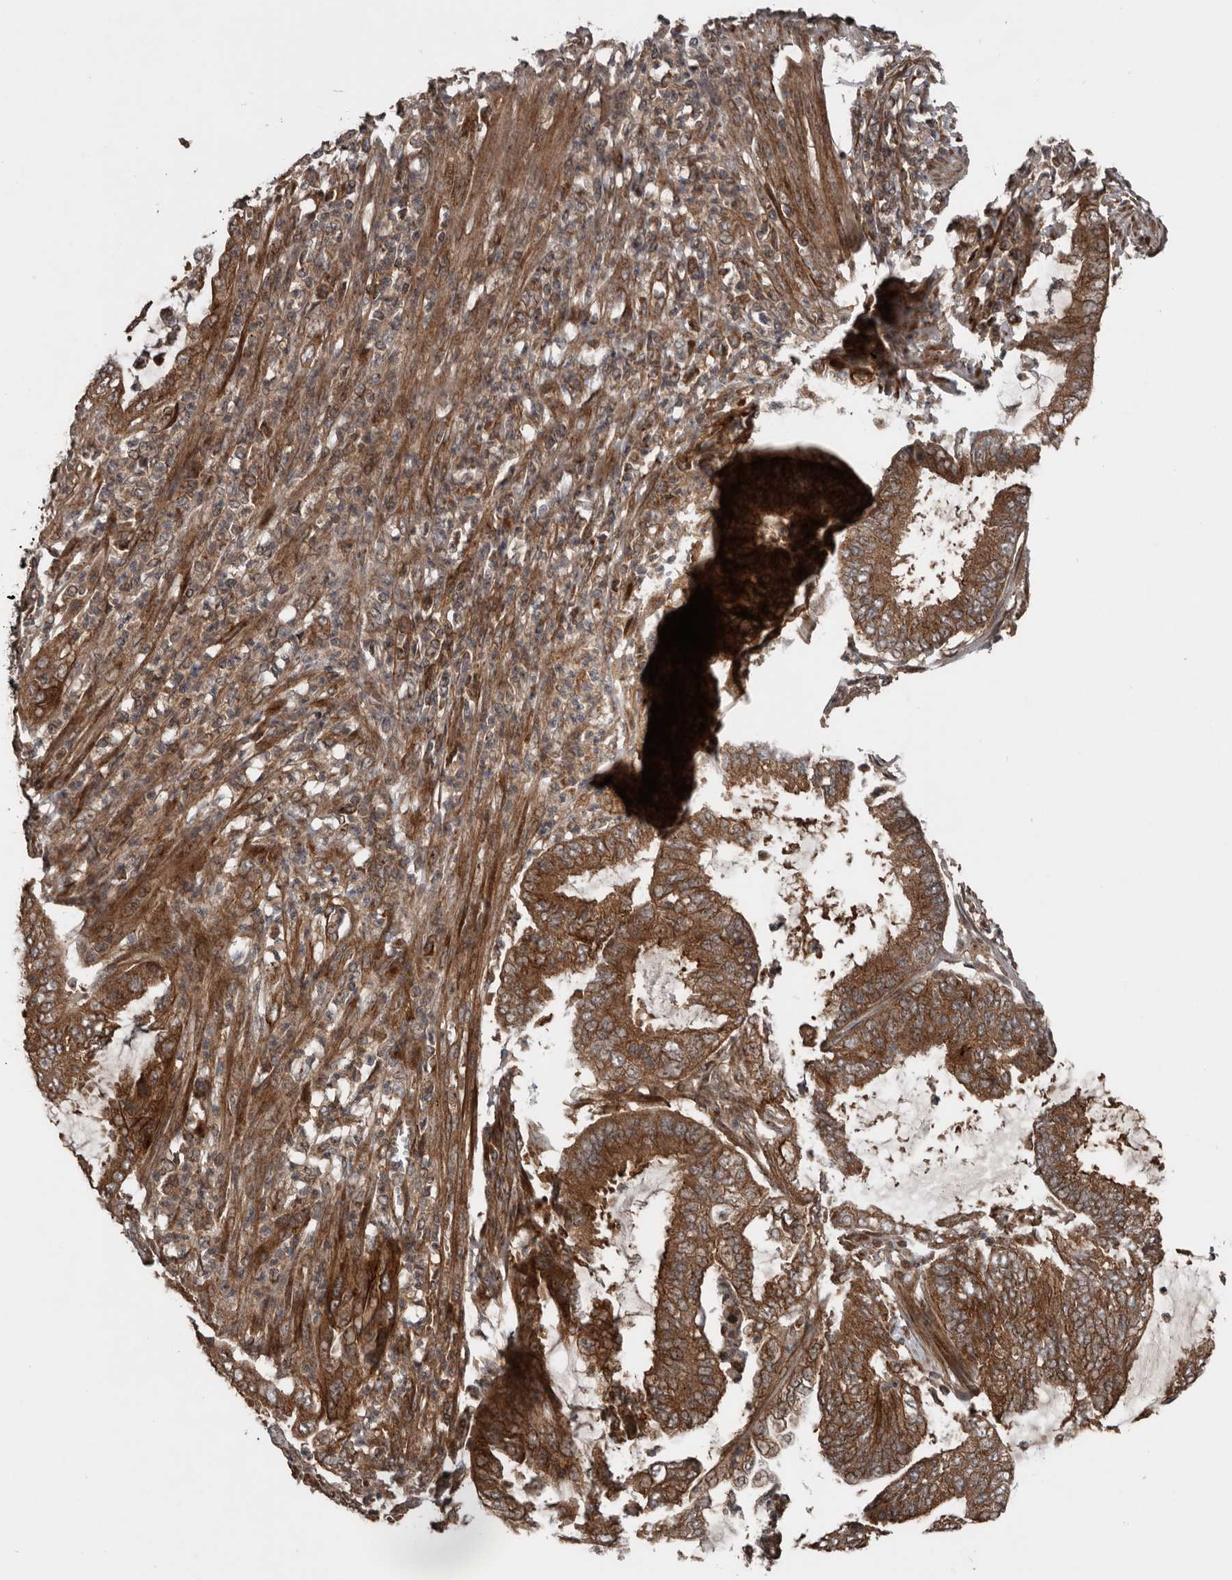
{"staining": {"intensity": "strong", "quantity": ">75%", "location": "cytoplasmic/membranous"}, "tissue": "endometrial cancer", "cell_type": "Tumor cells", "image_type": "cancer", "snomed": [{"axis": "morphology", "description": "Adenocarcinoma, NOS"}, {"axis": "topography", "description": "Endometrium"}], "caption": "Immunohistochemistry of endometrial adenocarcinoma reveals high levels of strong cytoplasmic/membranous staining in about >75% of tumor cells.", "gene": "CCDC190", "patient": {"sex": "female", "age": 49}}